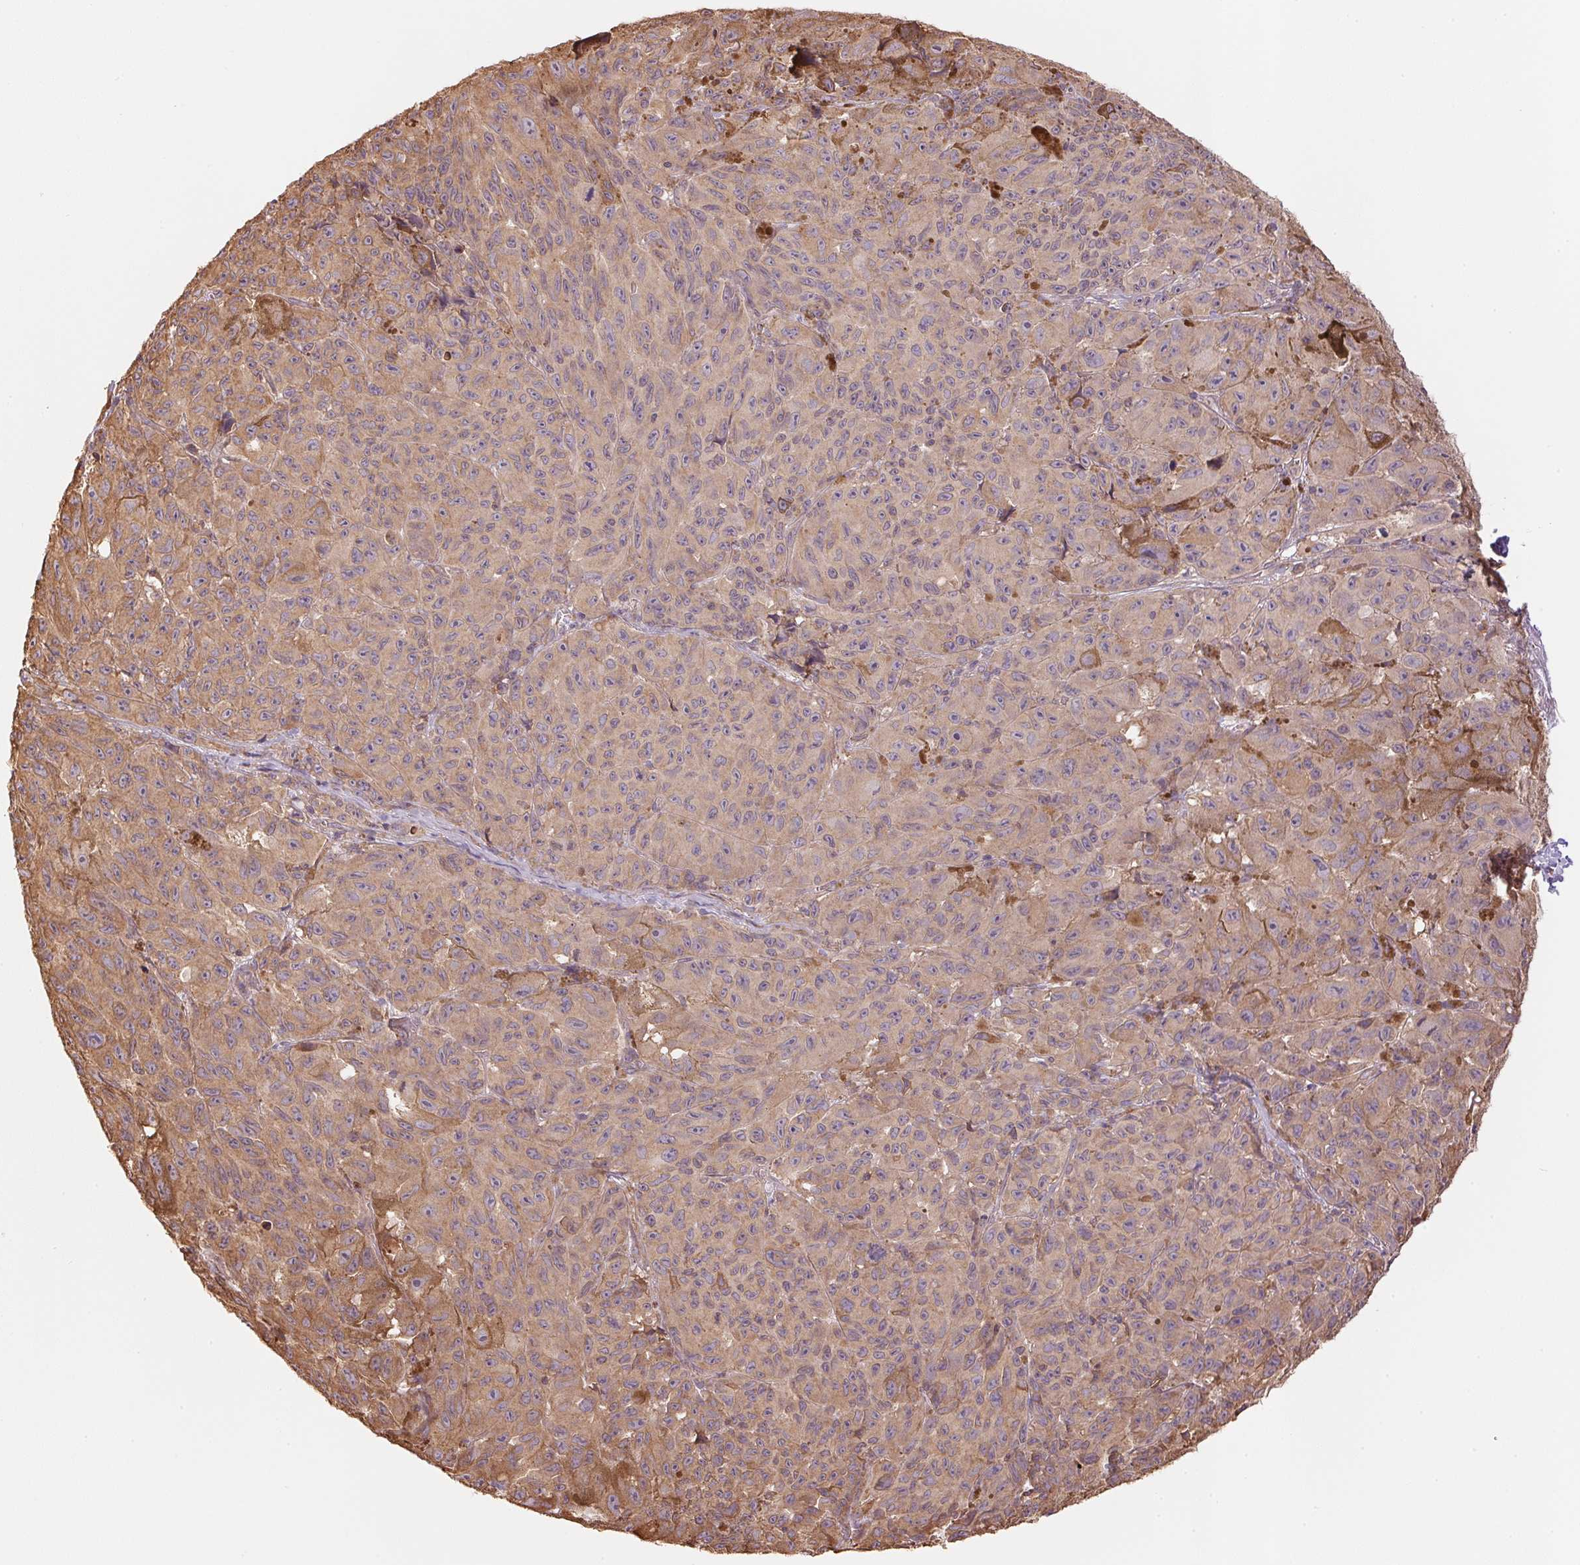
{"staining": {"intensity": "weak", "quantity": "25%-75%", "location": "cytoplasmic/membranous"}, "tissue": "melanoma", "cell_type": "Tumor cells", "image_type": "cancer", "snomed": [{"axis": "morphology", "description": "Malignant melanoma, NOS"}, {"axis": "topography", "description": "Vulva, labia, clitoris and Bartholin´s gland, NO"}], "caption": "Immunohistochemistry staining of melanoma, which reveals low levels of weak cytoplasmic/membranous positivity in about 25%-75% of tumor cells indicating weak cytoplasmic/membranous protein staining. The staining was performed using DAB (brown) for protein detection and nuclei were counterstained in hematoxylin (blue).", "gene": "C6orf163", "patient": {"sex": "female", "age": 75}}